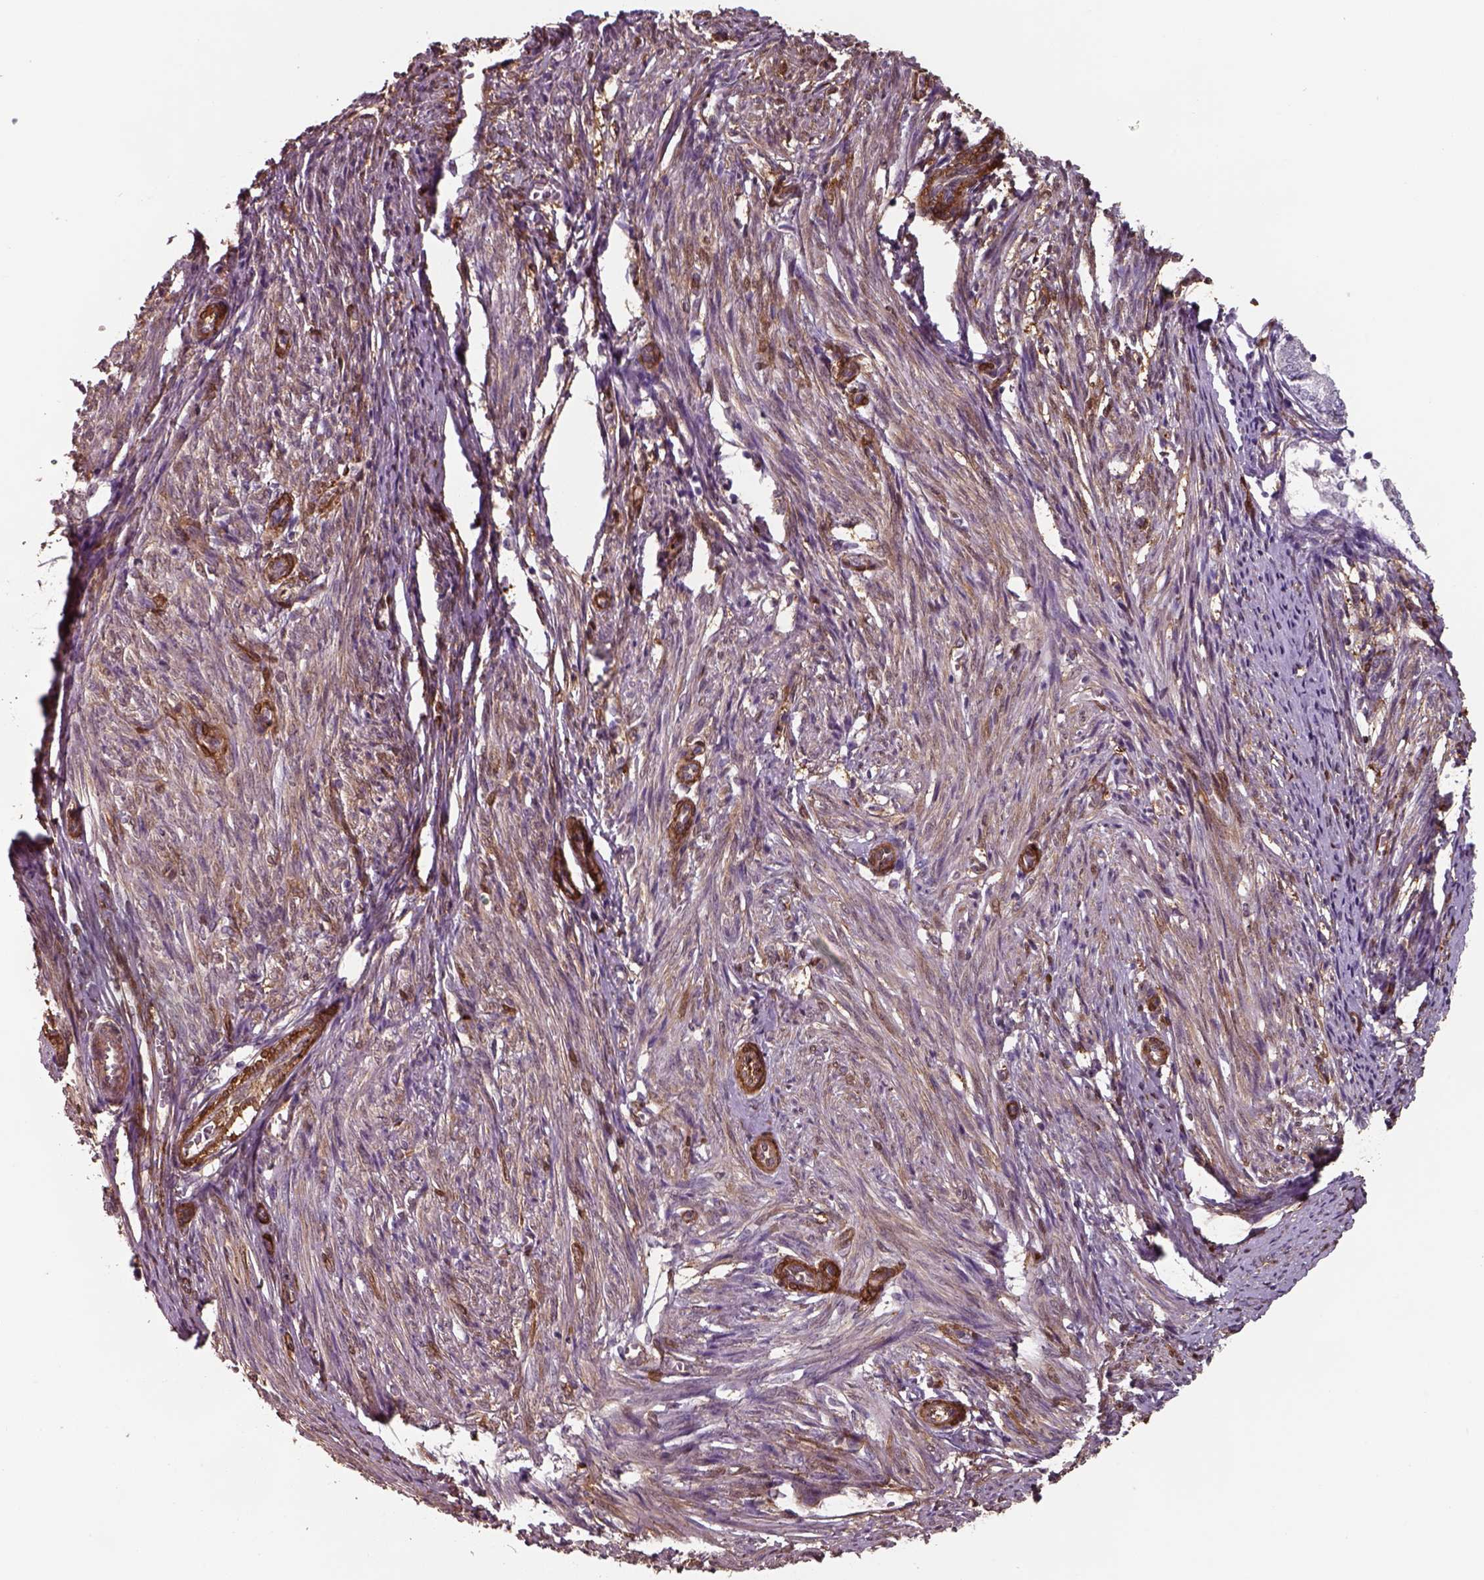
{"staining": {"intensity": "moderate", "quantity": "25%-75%", "location": "cytoplasmic/membranous"}, "tissue": "endometrium", "cell_type": "Cells in endometrial stroma", "image_type": "normal", "snomed": [{"axis": "morphology", "description": "Normal tissue, NOS"}, {"axis": "topography", "description": "Endometrium"}], "caption": "Moderate cytoplasmic/membranous staining is seen in about 25%-75% of cells in endometrial stroma in normal endometrium.", "gene": "ISYNA1", "patient": {"sex": "female", "age": 50}}